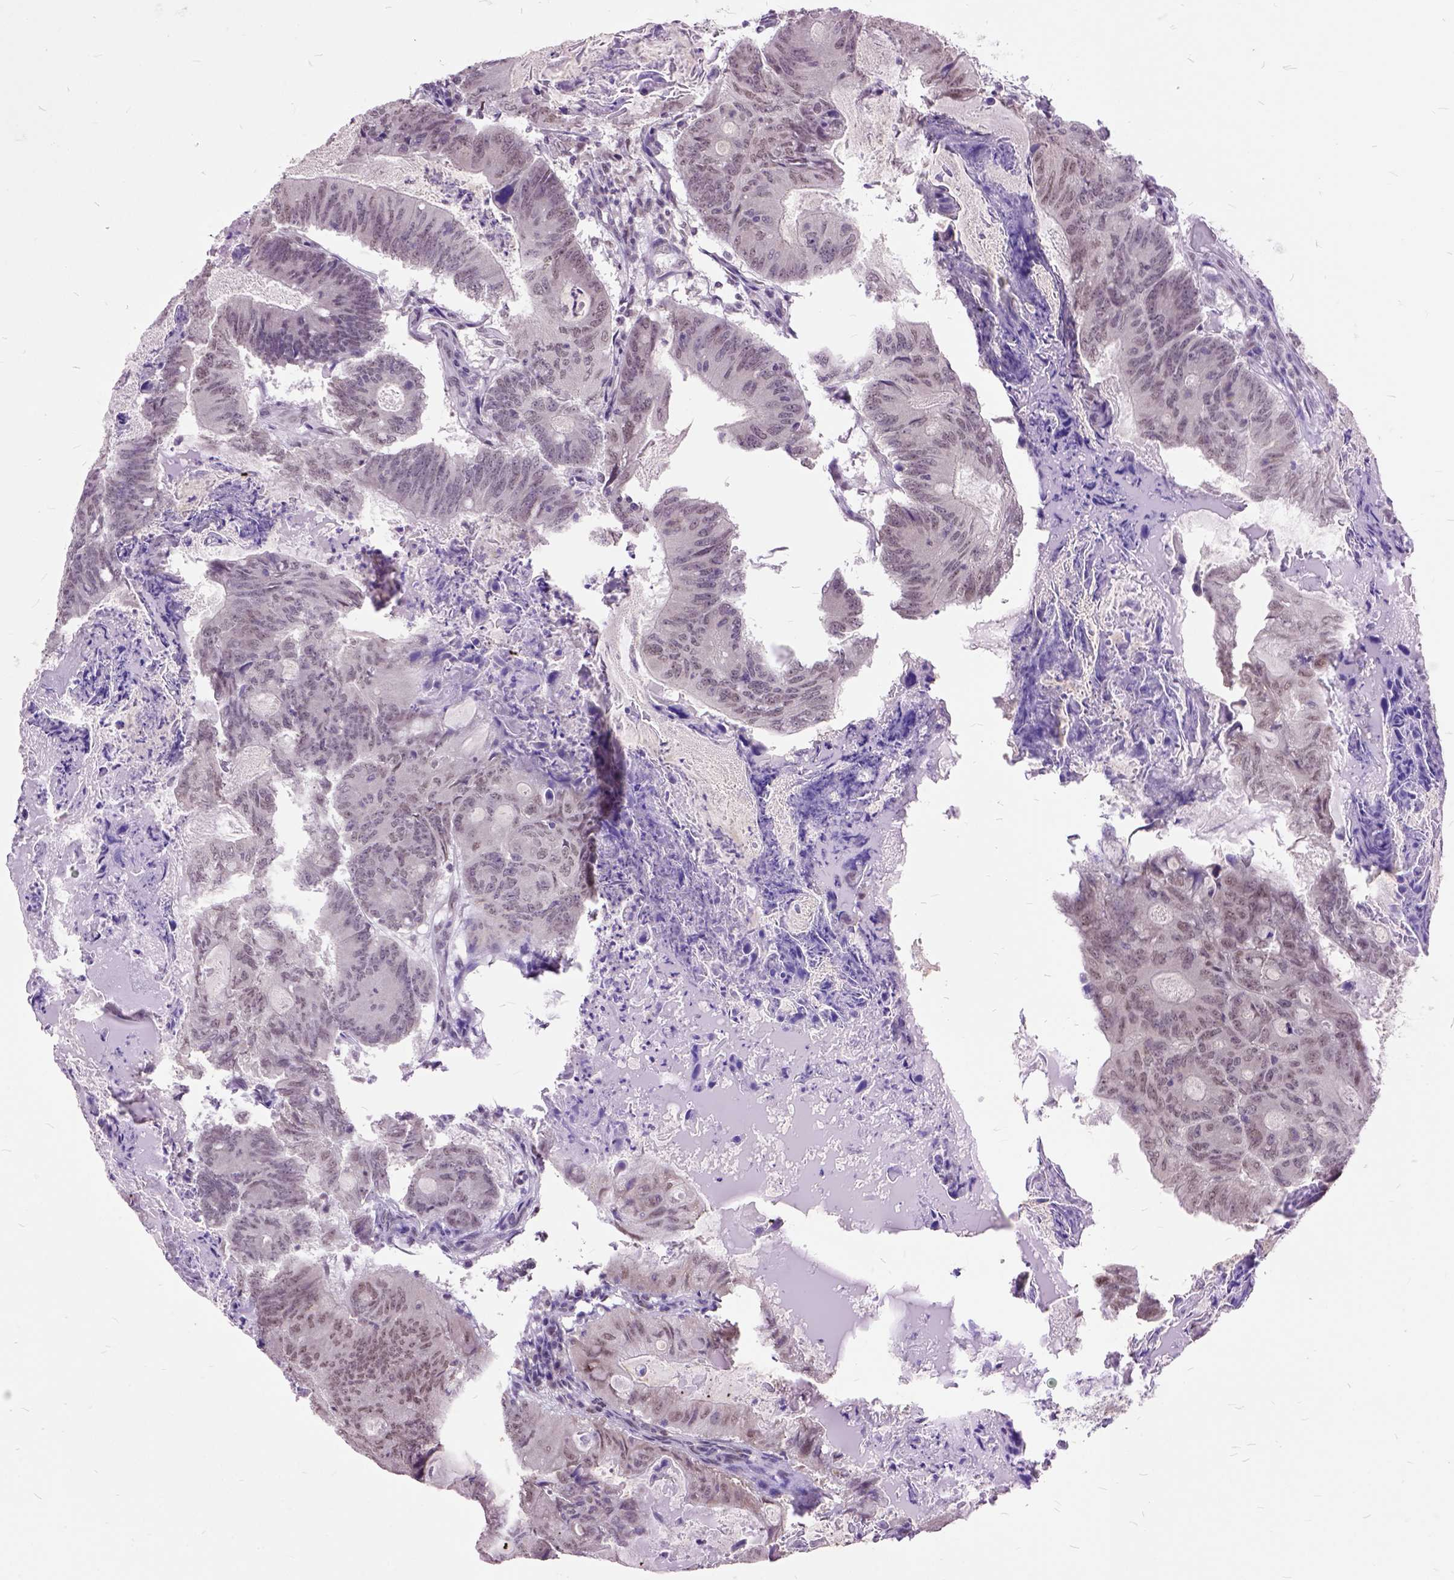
{"staining": {"intensity": "weak", "quantity": "25%-75%", "location": "nuclear"}, "tissue": "colorectal cancer", "cell_type": "Tumor cells", "image_type": "cancer", "snomed": [{"axis": "morphology", "description": "Adenocarcinoma, NOS"}, {"axis": "topography", "description": "Colon"}], "caption": "Immunohistochemistry (IHC) (DAB (3,3'-diaminobenzidine)) staining of human colorectal adenocarcinoma displays weak nuclear protein expression in about 25%-75% of tumor cells.", "gene": "ORC5", "patient": {"sex": "female", "age": 70}}